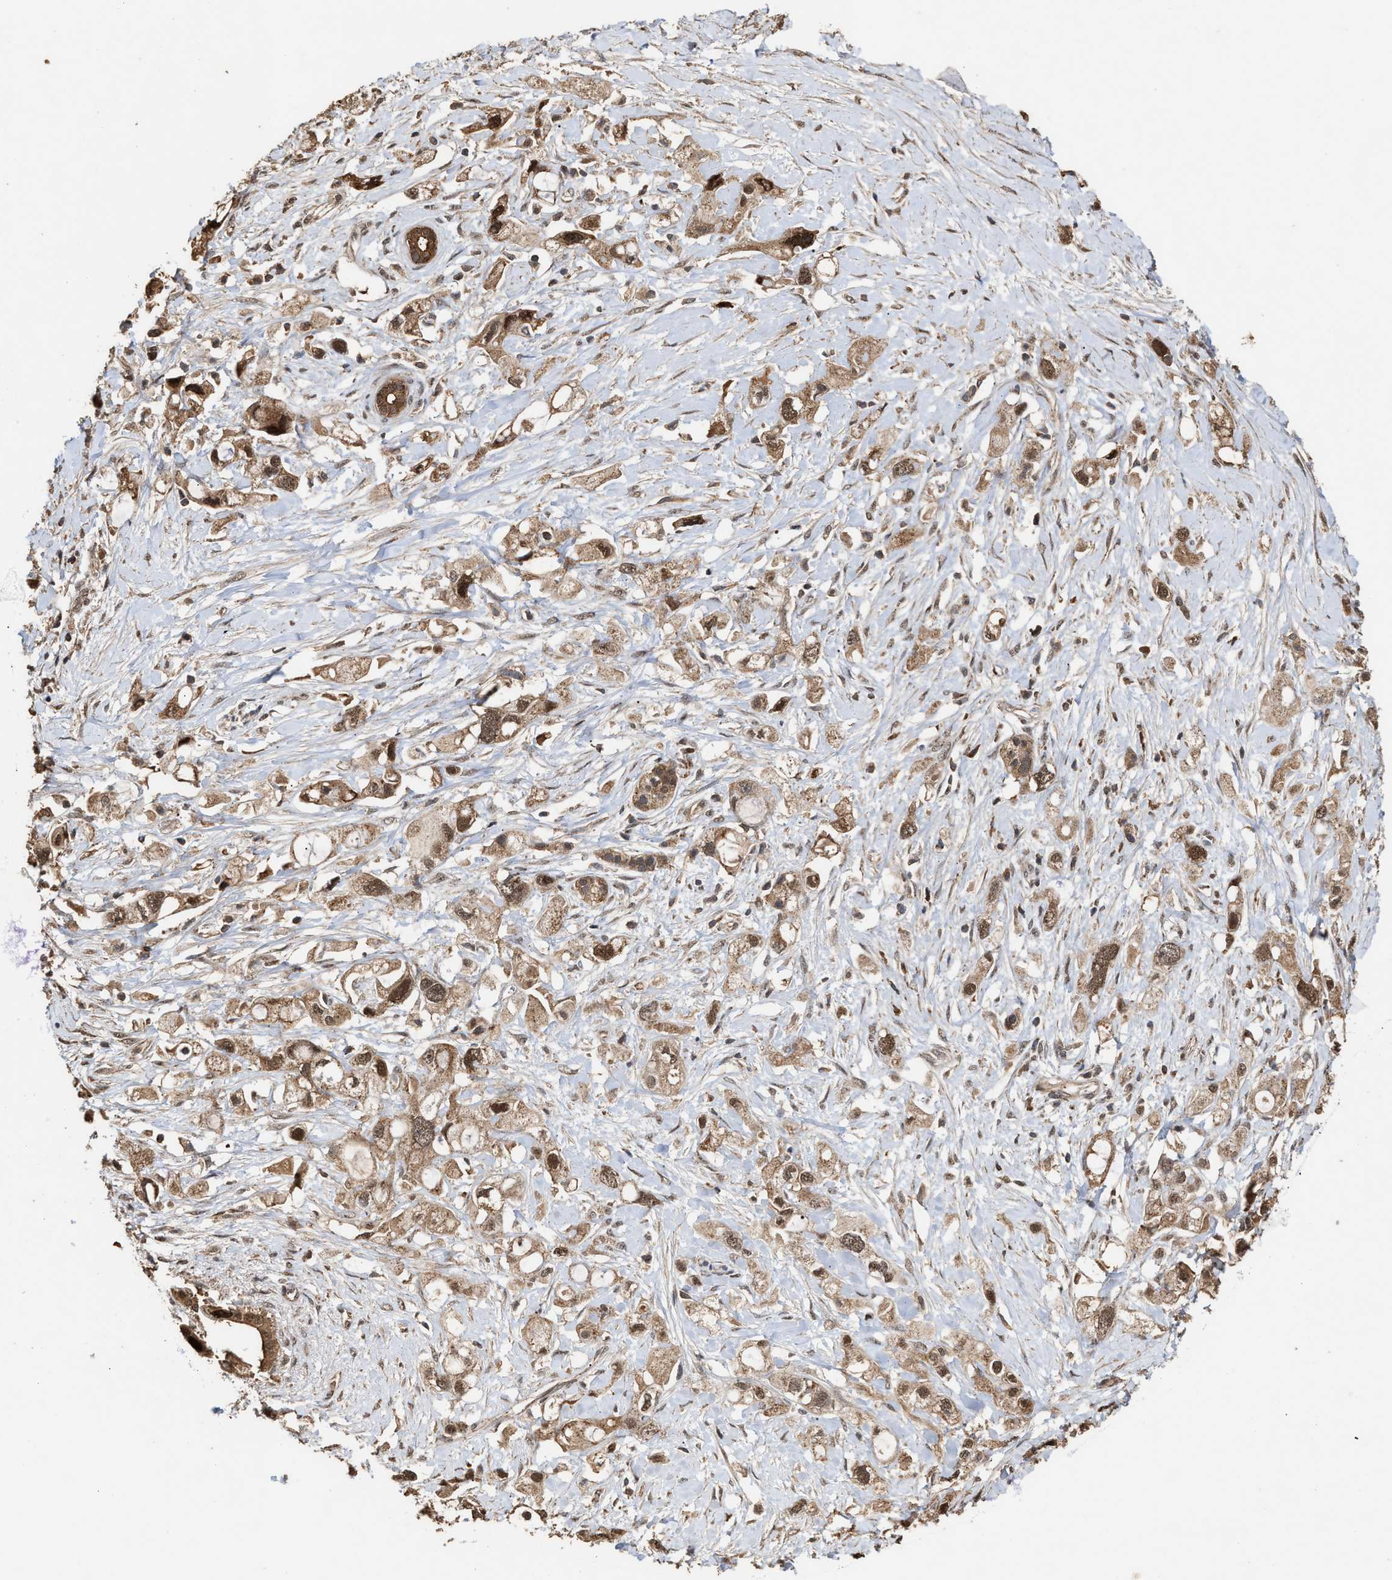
{"staining": {"intensity": "moderate", "quantity": ">75%", "location": "cytoplasmic/membranous,nuclear"}, "tissue": "pancreatic cancer", "cell_type": "Tumor cells", "image_type": "cancer", "snomed": [{"axis": "morphology", "description": "Adenocarcinoma, NOS"}, {"axis": "topography", "description": "Pancreas"}], "caption": "Pancreatic cancer (adenocarcinoma) was stained to show a protein in brown. There is medium levels of moderate cytoplasmic/membranous and nuclear staining in approximately >75% of tumor cells.", "gene": "ZNHIT6", "patient": {"sex": "female", "age": 56}}